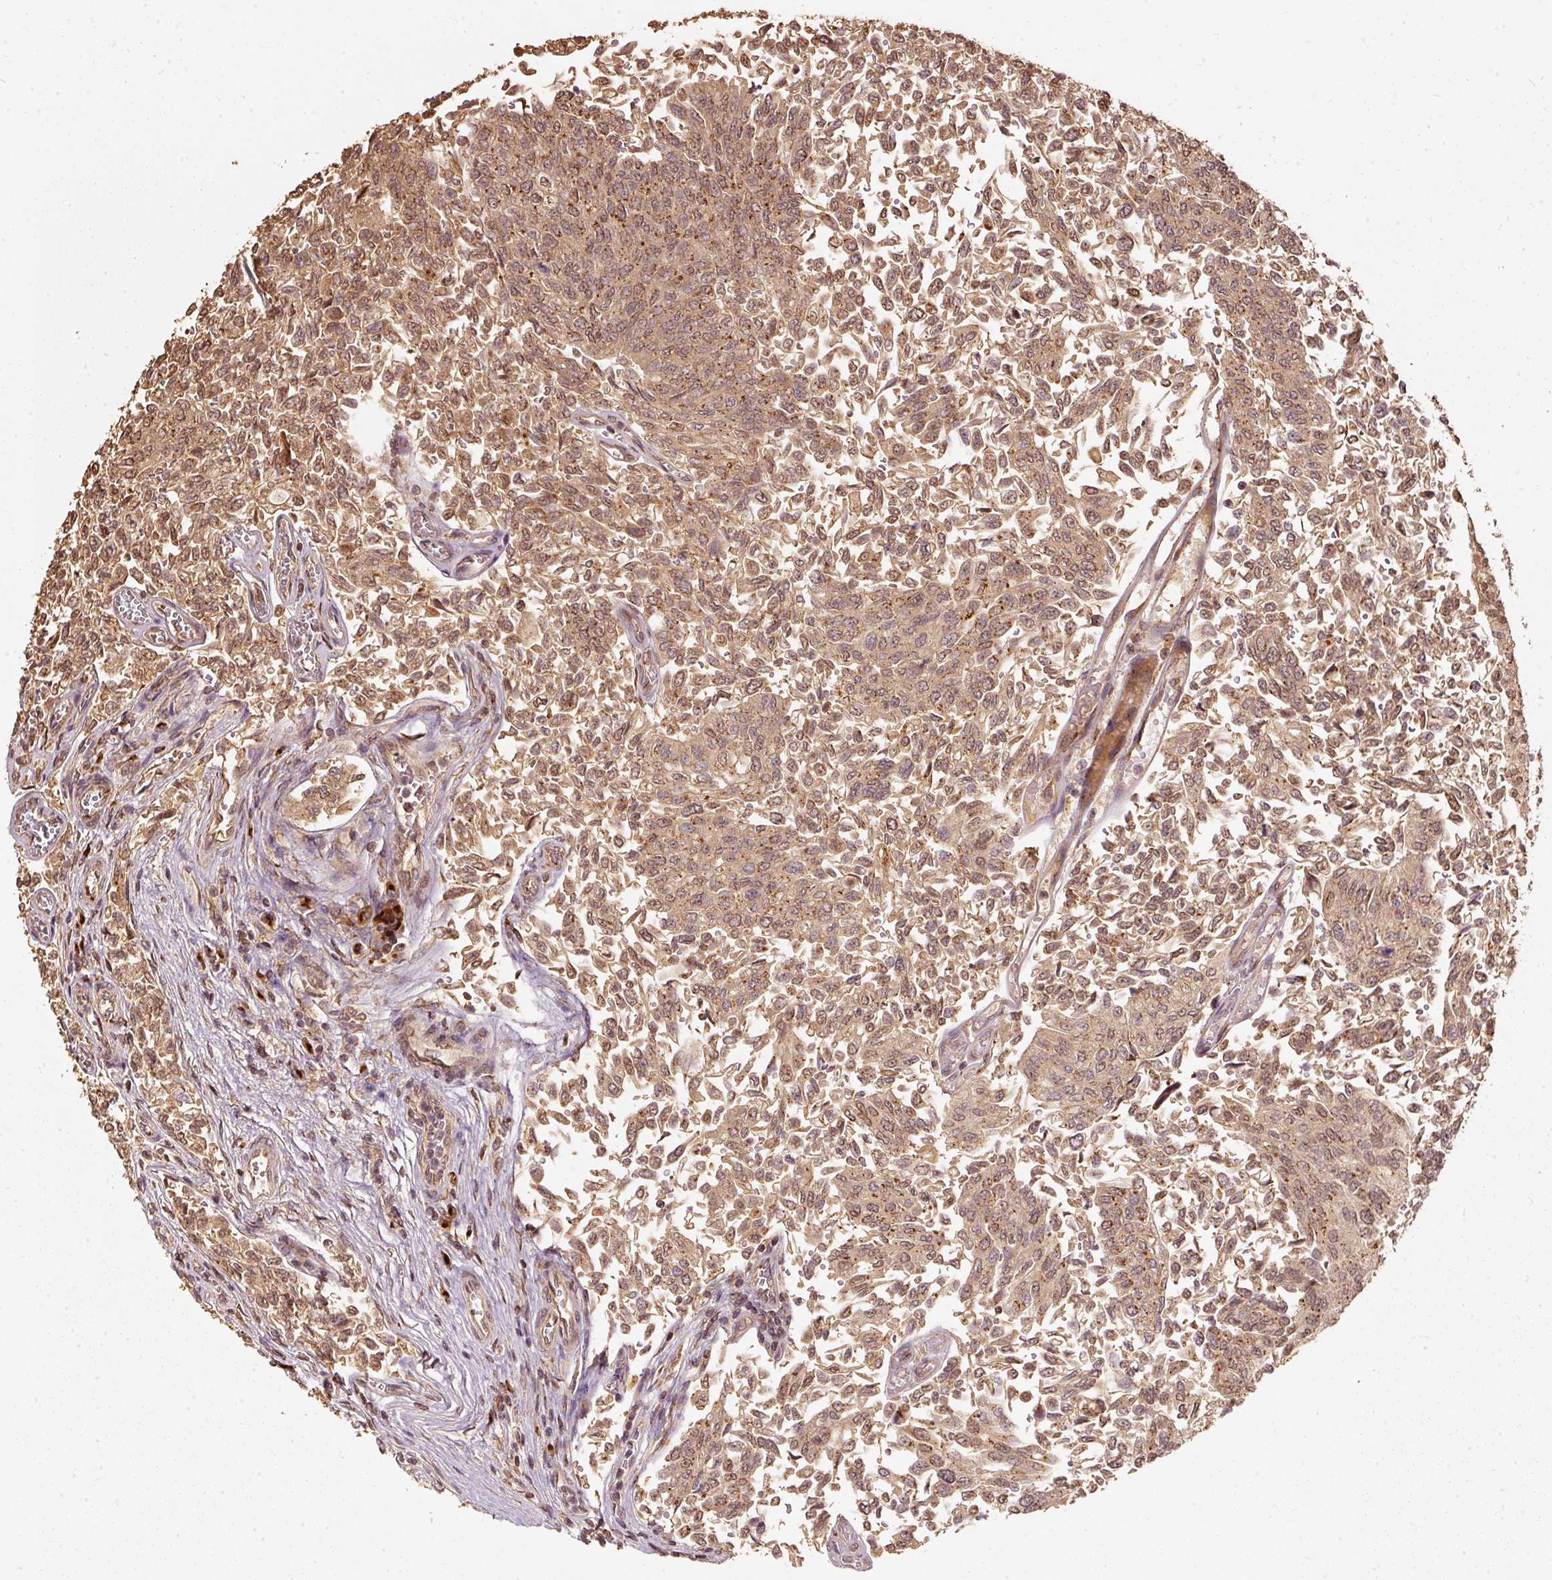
{"staining": {"intensity": "moderate", "quantity": ">75%", "location": "cytoplasmic/membranous,nuclear"}, "tissue": "urothelial cancer", "cell_type": "Tumor cells", "image_type": "cancer", "snomed": [{"axis": "morphology", "description": "Urothelial carcinoma, NOS"}, {"axis": "topography", "description": "Urinary bladder"}], "caption": "DAB (3,3'-diaminobenzidine) immunohistochemical staining of urothelial cancer exhibits moderate cytoplasmic/membranous and nuclear protein positivity in about >75% of tumor cells. The staining was performed using DAB to visualize the protein expression in brown, while the nuclei were stained in blue with hematoxylin (Magnification: 20x).", "gene": "FUT8", "patient": {"sex": "male", "age": 59}}